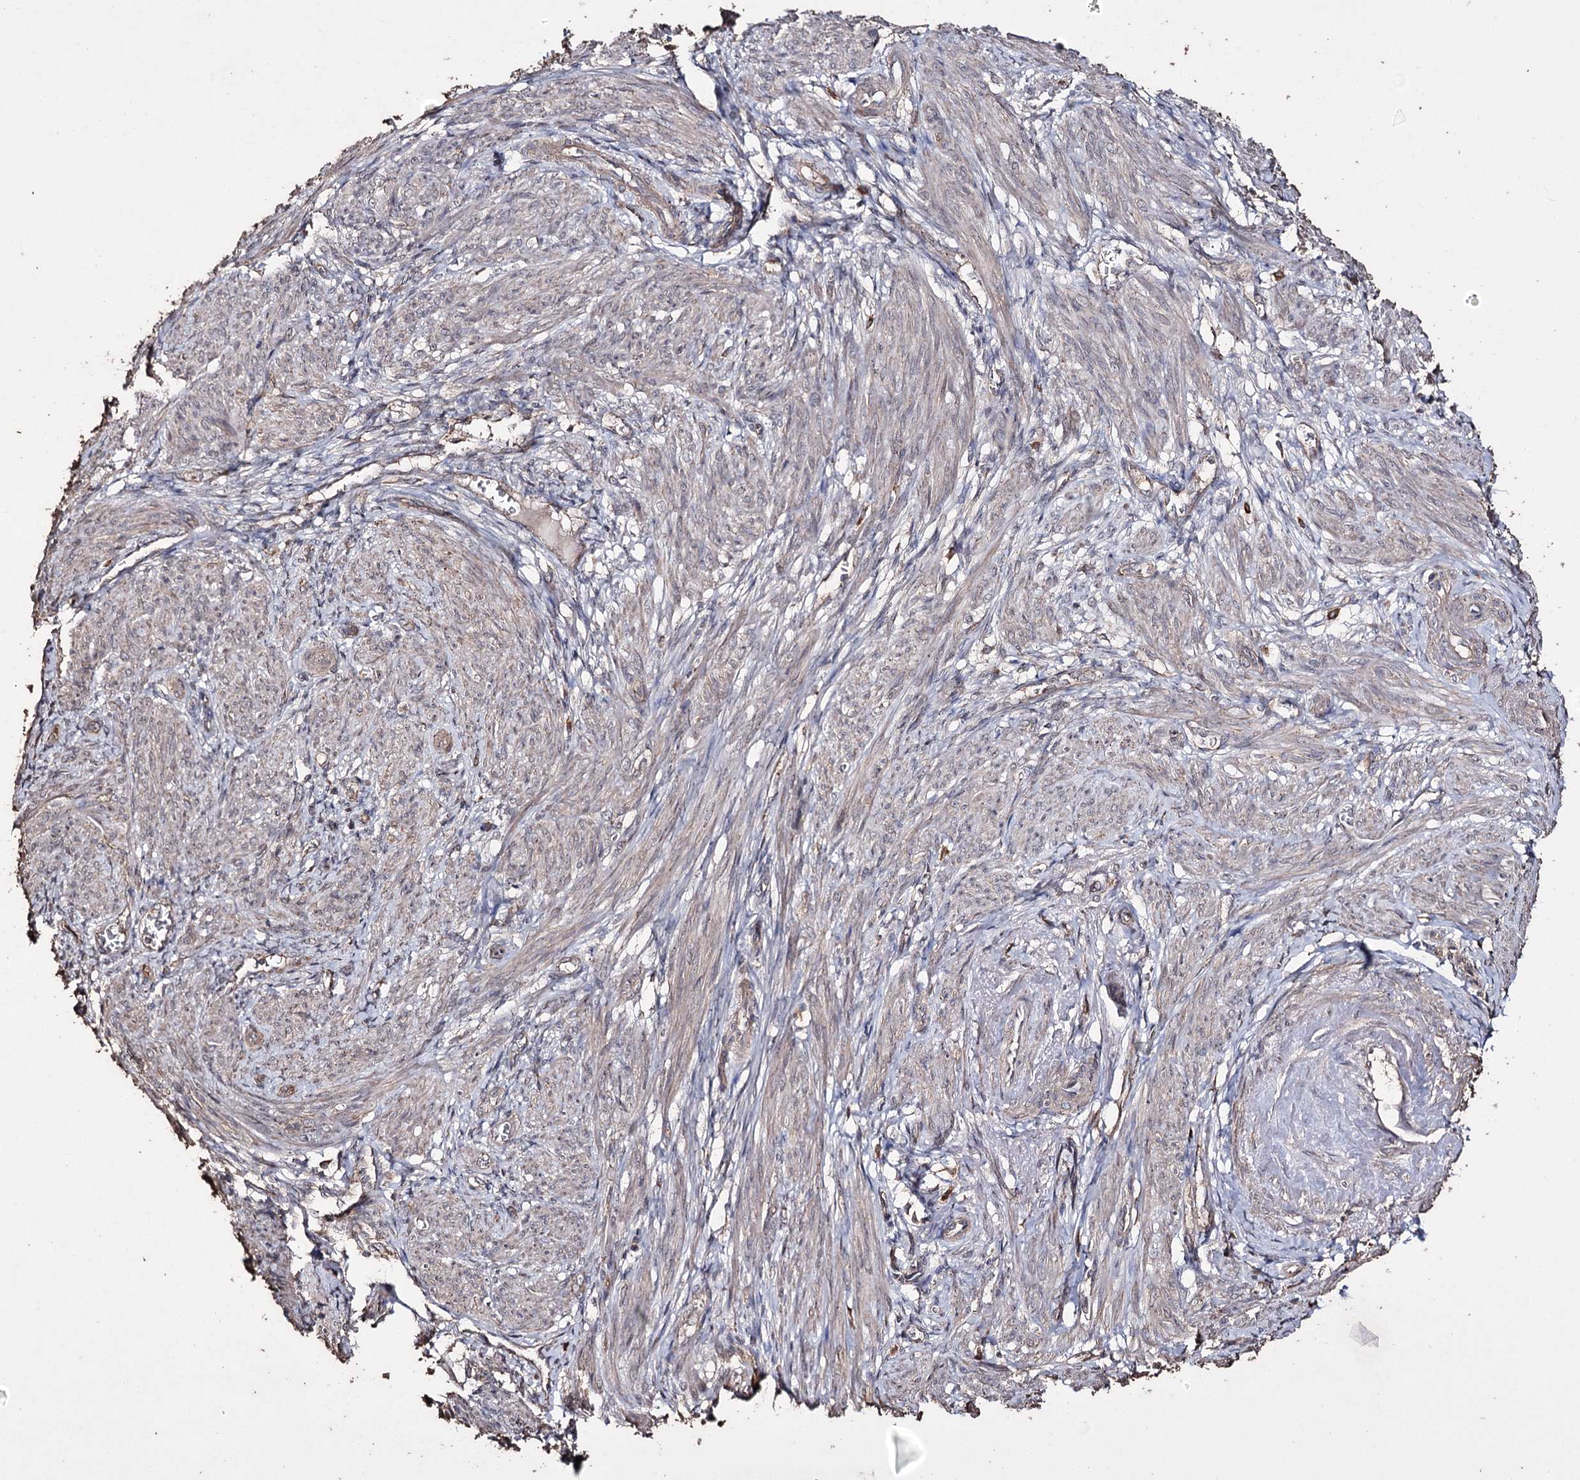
{"staining": {"intensity": "weak", "quantity": "25%-75%", "location": "cytoplasmic/membranous"}, "tissue": "smooth muscle", "cell_type": "Smooth muscle cells", "image_type": "normal", "snomed": [{"axis": "morphology", "description": "Normal tissue, NOS"}, {"axis": "topography", "description": "Smooth muscle"}], "caption": "Immunohistochemistry photomicrograph of normal smooth muscle: smooth muscle stained using IHC demonstrates low levels of weak protein expression localized specifically in the cytoplasmic/membranous of smooth muscle cells, appearing as a cytoplasmic/membranous brown color.", "gene": "ZNF662", "patient": {"sex": "female", "age": 39}}